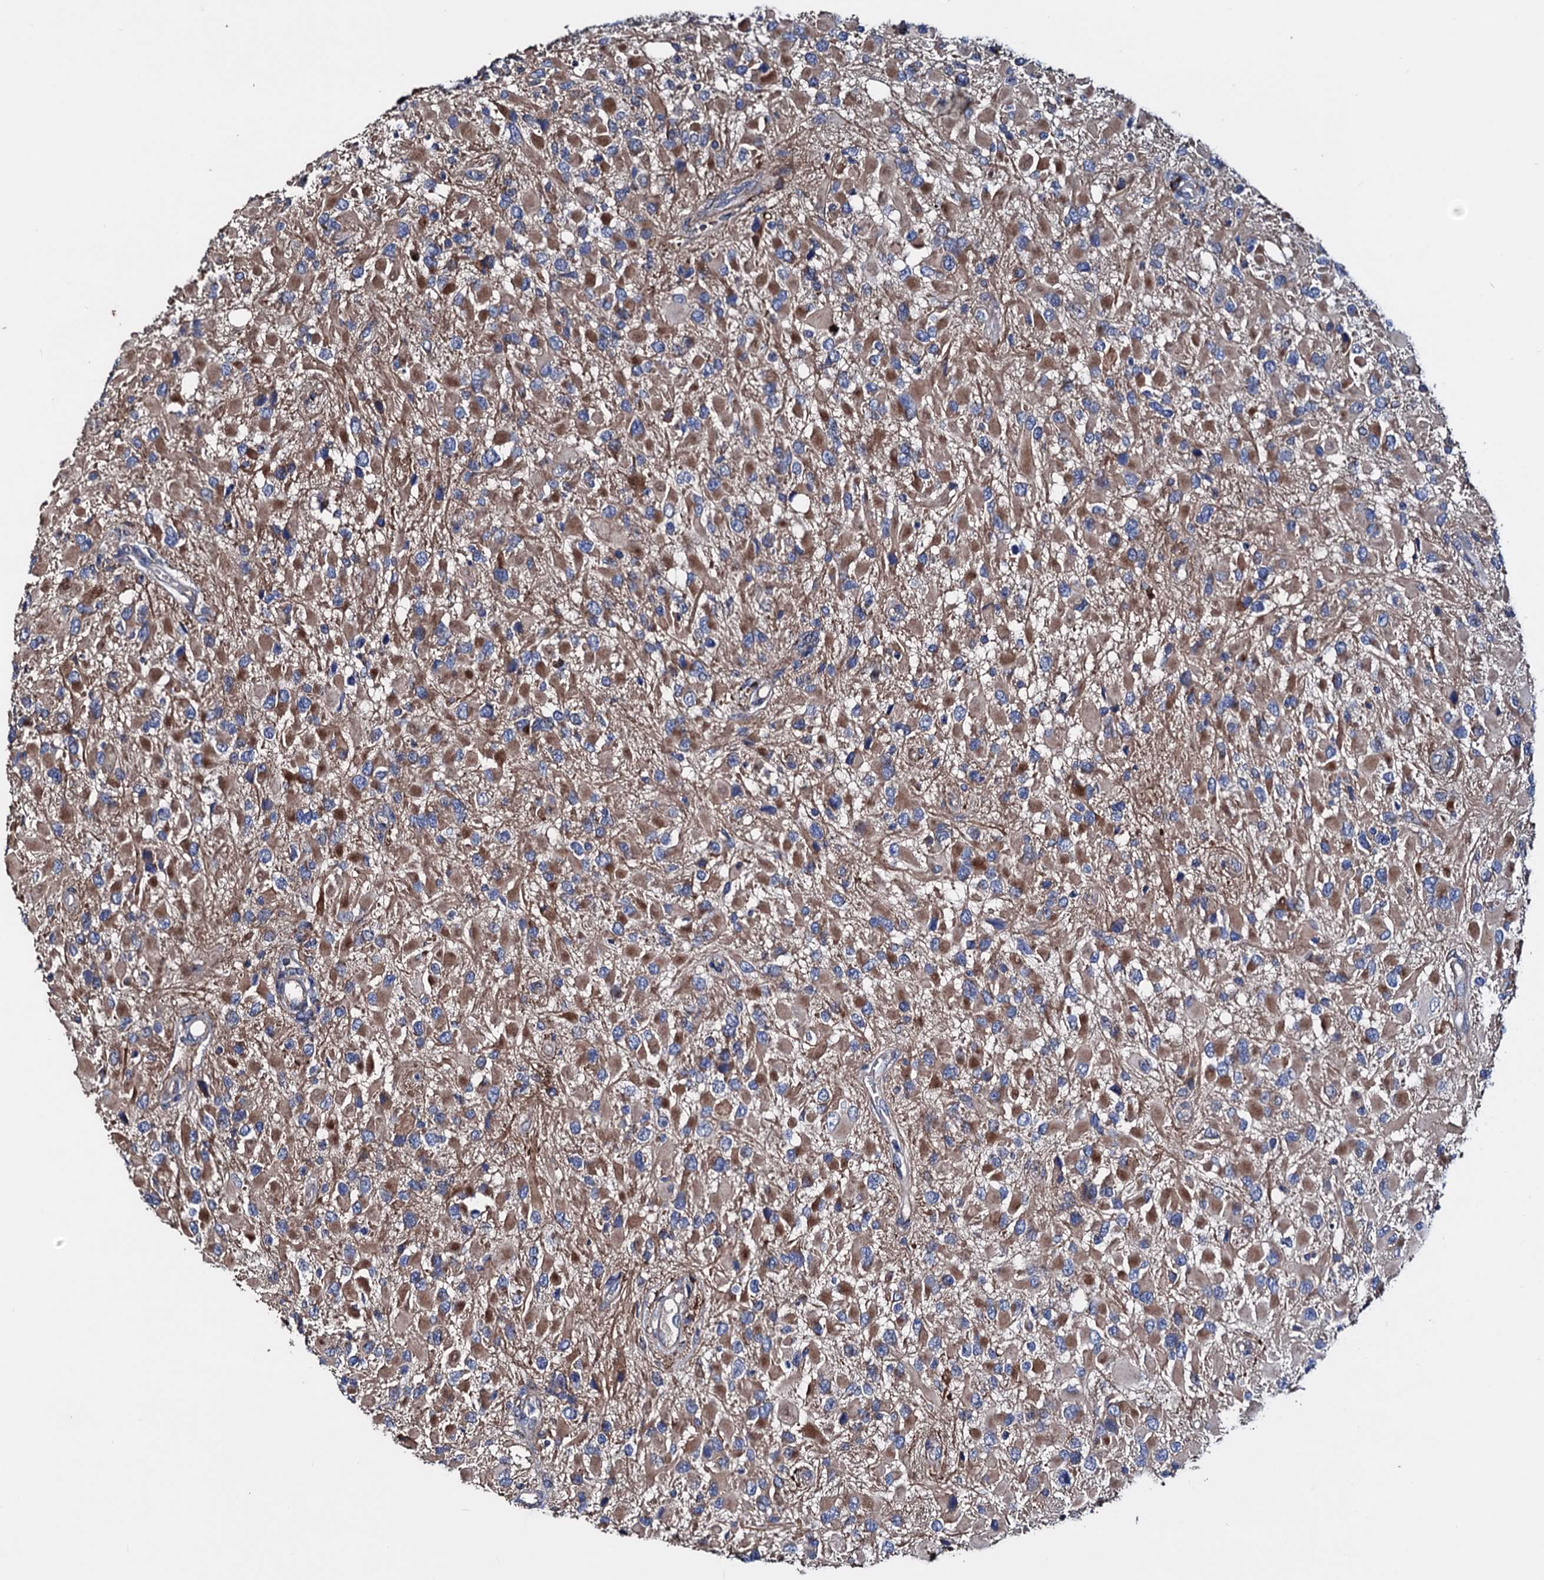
{"staining": {"intensity": "moderate", "quantity": "25%-75%", "location": "cytoplasmic/membranous"}, "tissue": "glioma", "cell_type": "Tumor cells", "image_type": "cancer", "snomed": [{"axis": "morphology", "description": "Glioma, malignant, High grade"}, {"axis": "topography", "description": "Brain"}], "caption": "Human glioma stained with a protein marker shows moderate staining in tumor cells.", "gene": "AKAP11", "patient": {"sex": "male", "age": 53}}